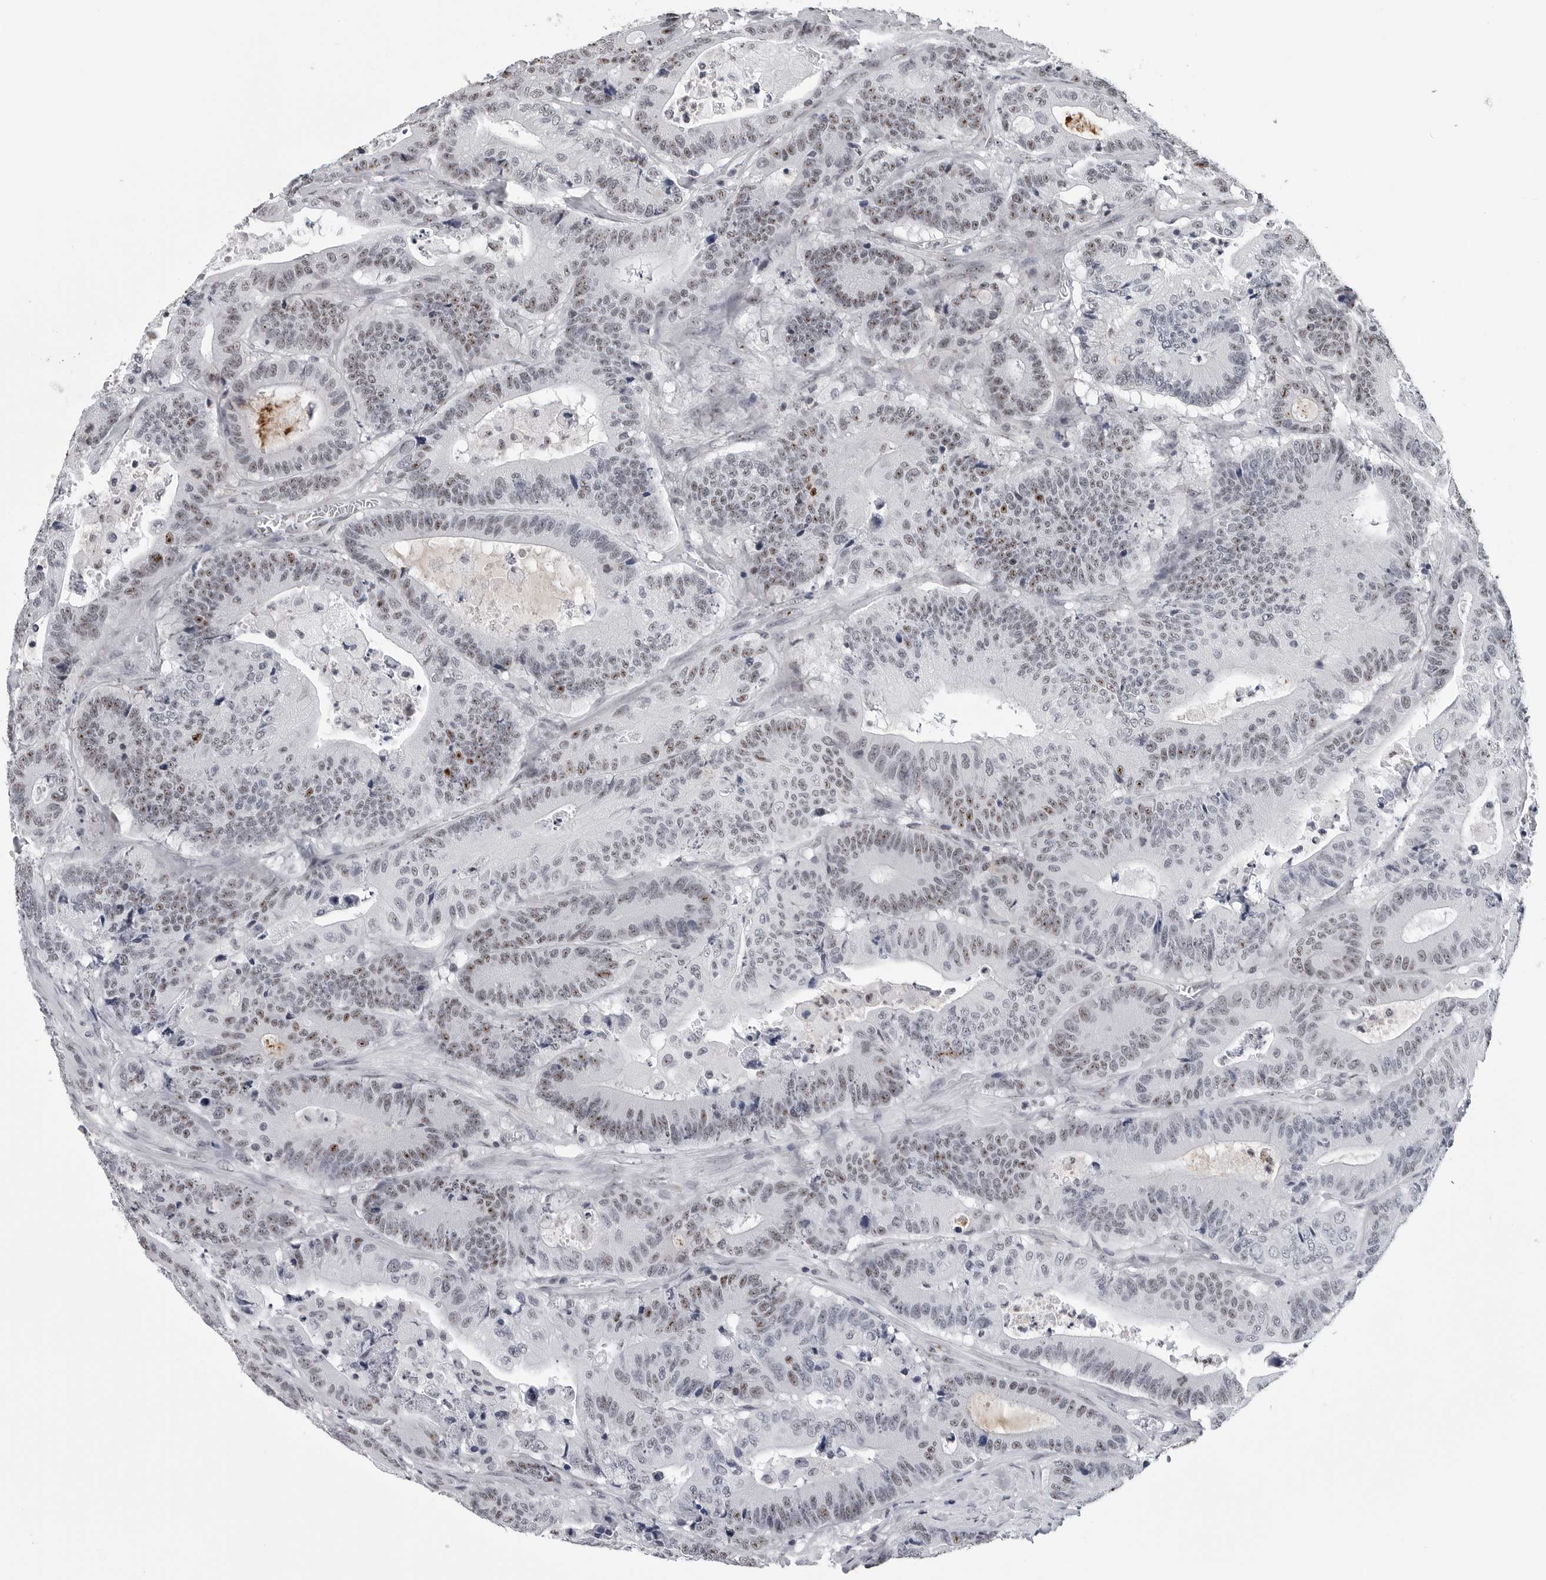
{"staining": {"intensity": "moderate", "quantity": "25%-75%", "location": "nuclear"}, "tissue": "colorectal cancer", "cell_type": "Tumor cells", "image_type": "cancer", "snomed": [{"axis": "morphology", "description": "Adenocarcinoma, NOS"}, {"axis": "topography", "description": "Colon"}], "caption": "Adenocarcinoma (colorectal) stained for a protein shows moderate nuclear positivity in tumor cells. The protein is stained brown, and the nuclei are stained in blue (DAB IHC with brightfield microscopy, high magnification).", "gene": "GNL2", "patient": {"sex": "female", "age": 84}}